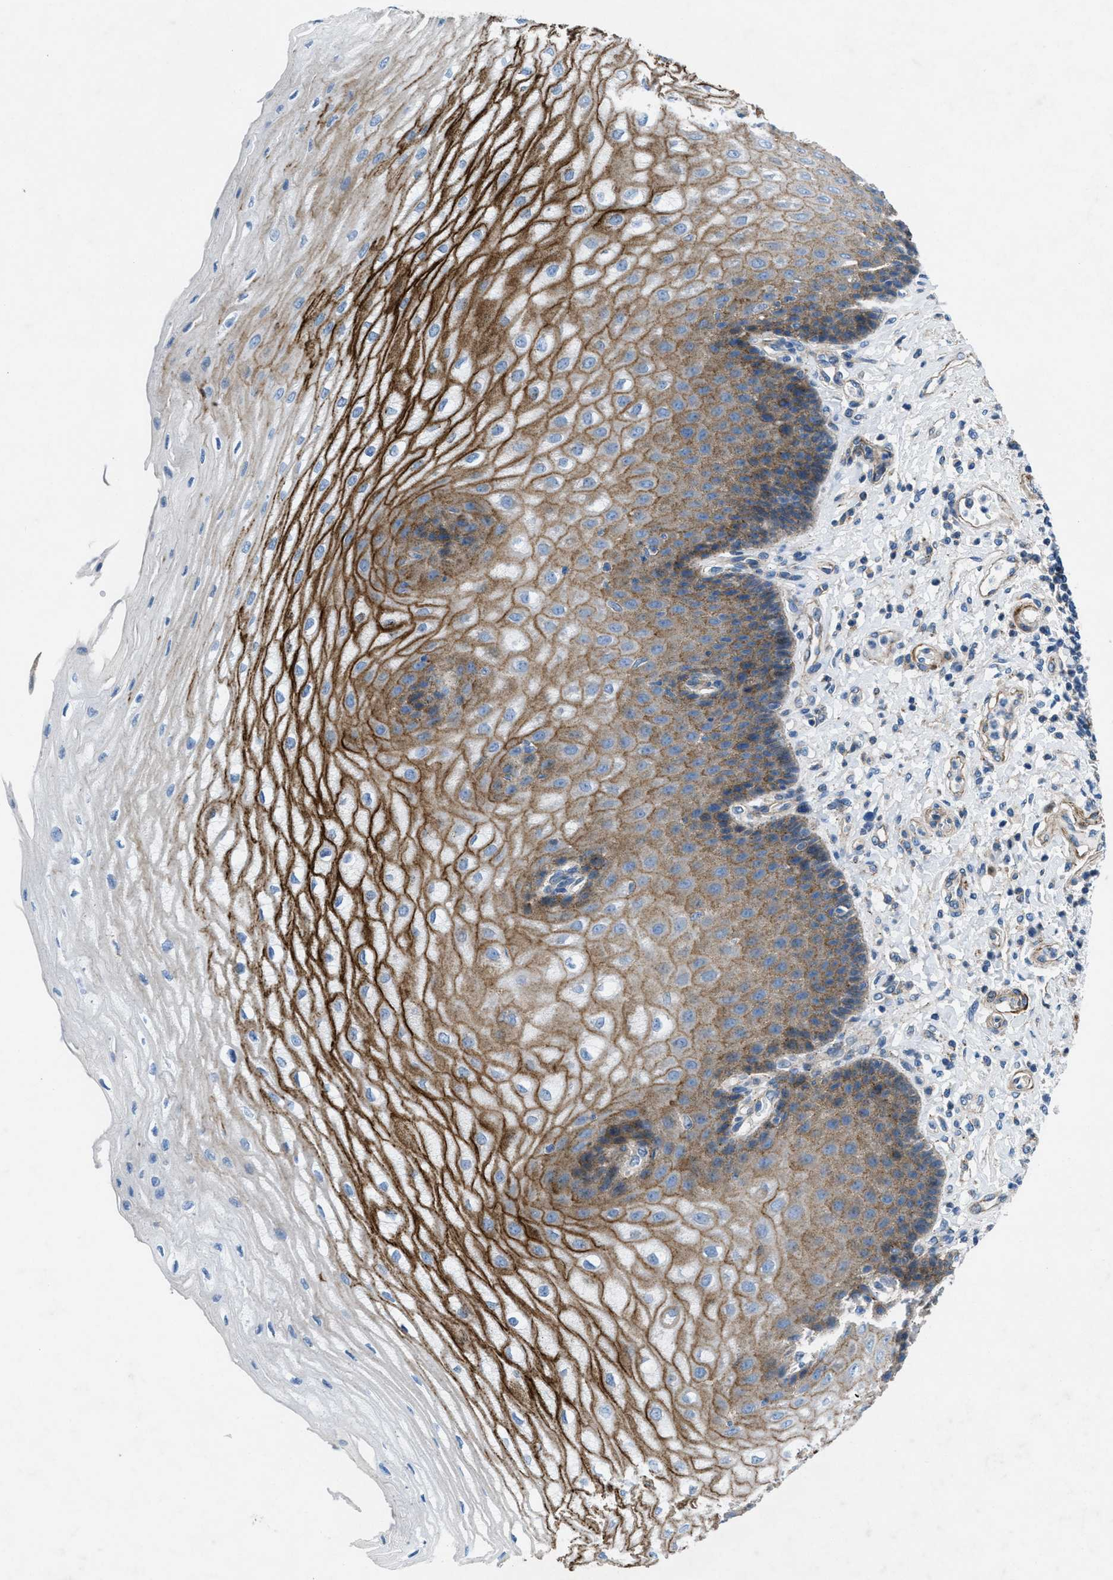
{"staining": {"intensity": "strong", "quantity": "25%-75%", "location": "cytoplasmic/membranous"}, "tissue": "esophagus", "cell_type": "Squamous epithelial cells", "image_type": "normal", "snomed": [{"axis": "morphology", "description": "Normal tissue, NOS"}, {"axis": "topography", "description": "Esophagus"}], "caption": "Esophagus stained for a protein (brown) reveals strong cytoplasmic/membranous positive staining in about 25%-75% of squamous epithelial cells.", "gene": "MFSD13A", "patient": {"sex": "male", "age": 54}}